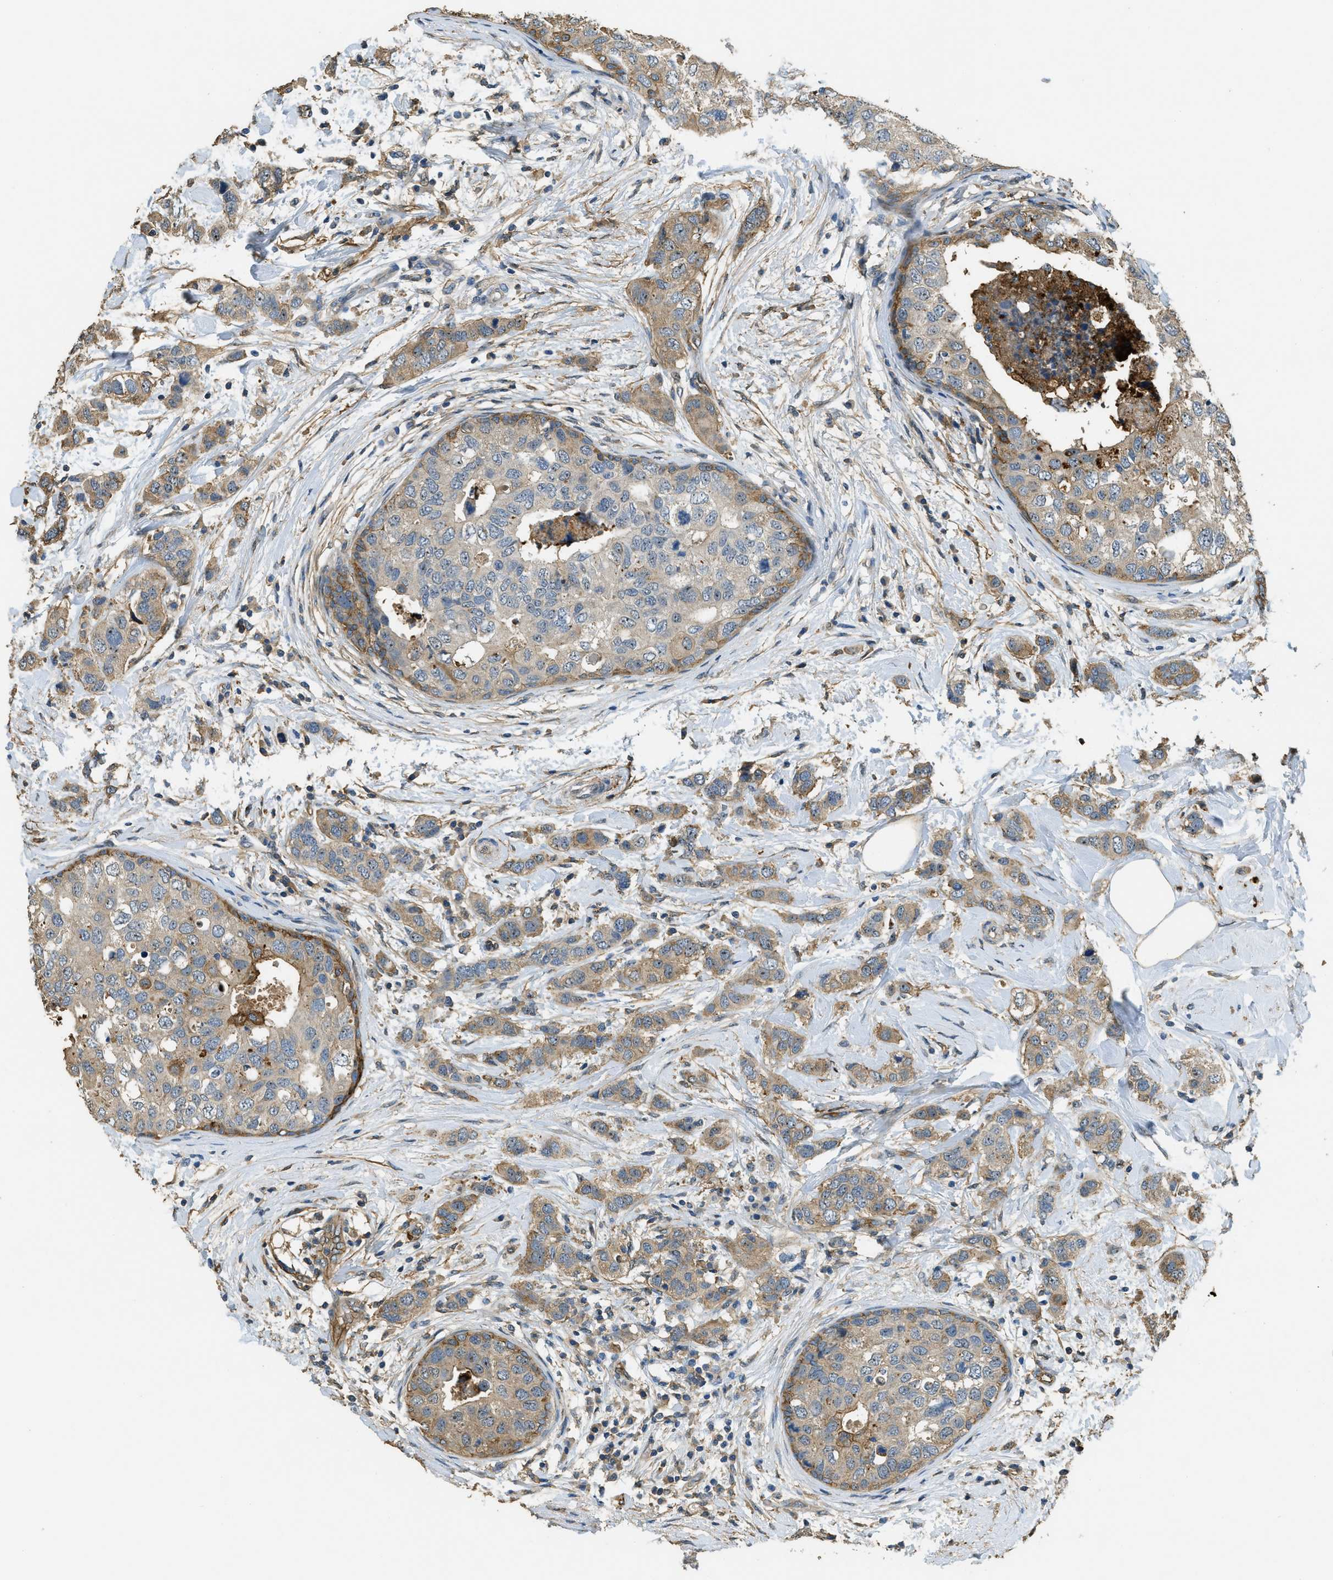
{"staining": {"intensity": "weak", "quantity": ">75%", "location": "cytoplasmic/membranous,nuclear"}, "tissue": "breast cancer", "cell_type": "Tumor cells", "image_type": "cancer", "snomed": [{"axis": "morphology", "description": "Duct carcinoma"}, {"axis": "topography", "description": "Breast"}], "caption": "This is a photomicrograph of IHC staining of breast cancer, which shows weak expression in the cytoplasmic/membranous and nuclear of tumor cells.", "gene": "OSMR", "patient": {"sex": "female", "age": 50}}